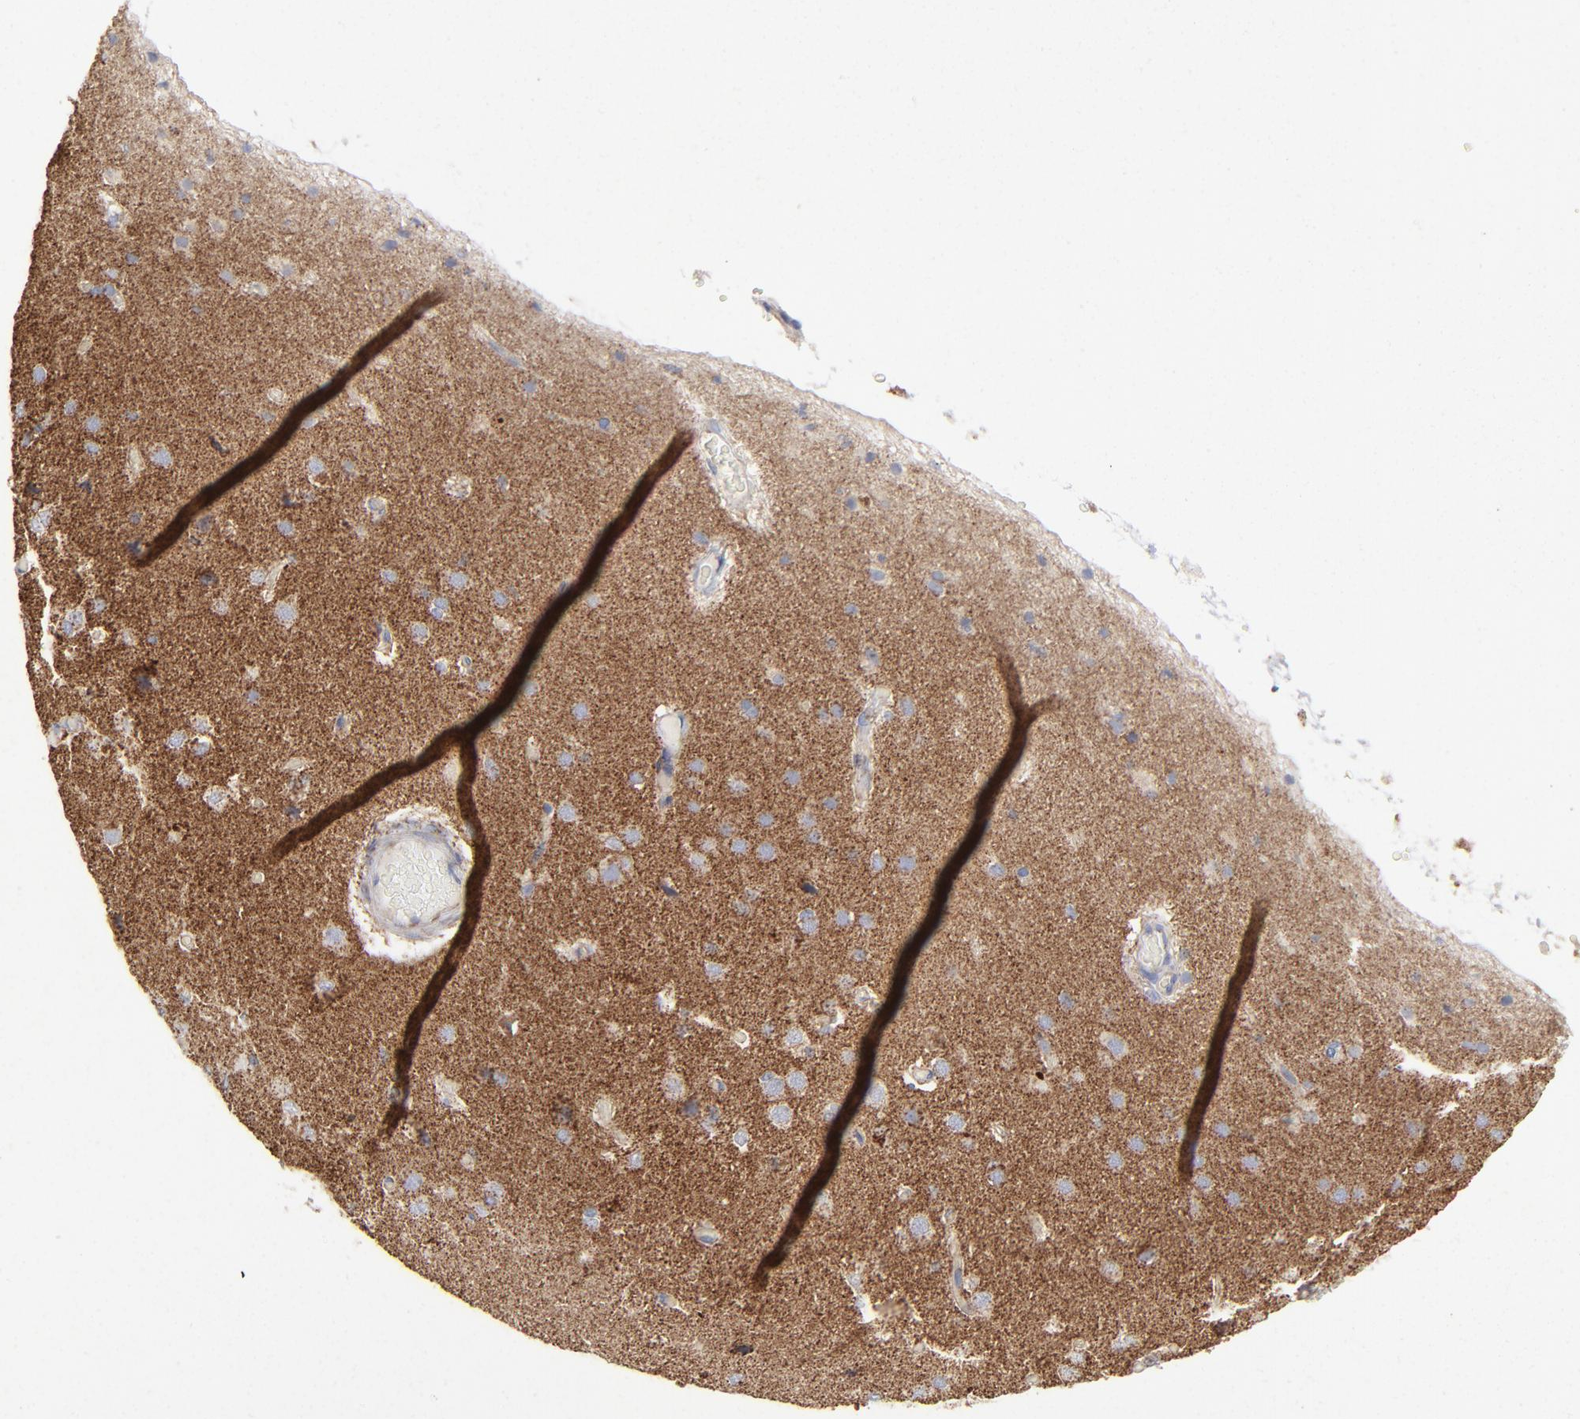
{"staining": {"intensity": "negative", "quantity": "none", "location": "none"}, "tissue": "cerebral cortex", "cell_type": "Endothelial cells", "image_type": "normal", "snomed": [{"axis": "morphology", "description": "Normal tissue, NOS"}, {"axis": "morphology", "description": "Glioma, malignant, High grade"}, {"axis": "topography", "description": "Cerebral cortex"}], "caption": "The IHC image has no significant staining in endothelial cells of cerebral cortex. (Immunohistochemistry, brightfield microscopy, high magnification).", "gene": "ASB3", "patient": {"sex": "male", "age": 77}}